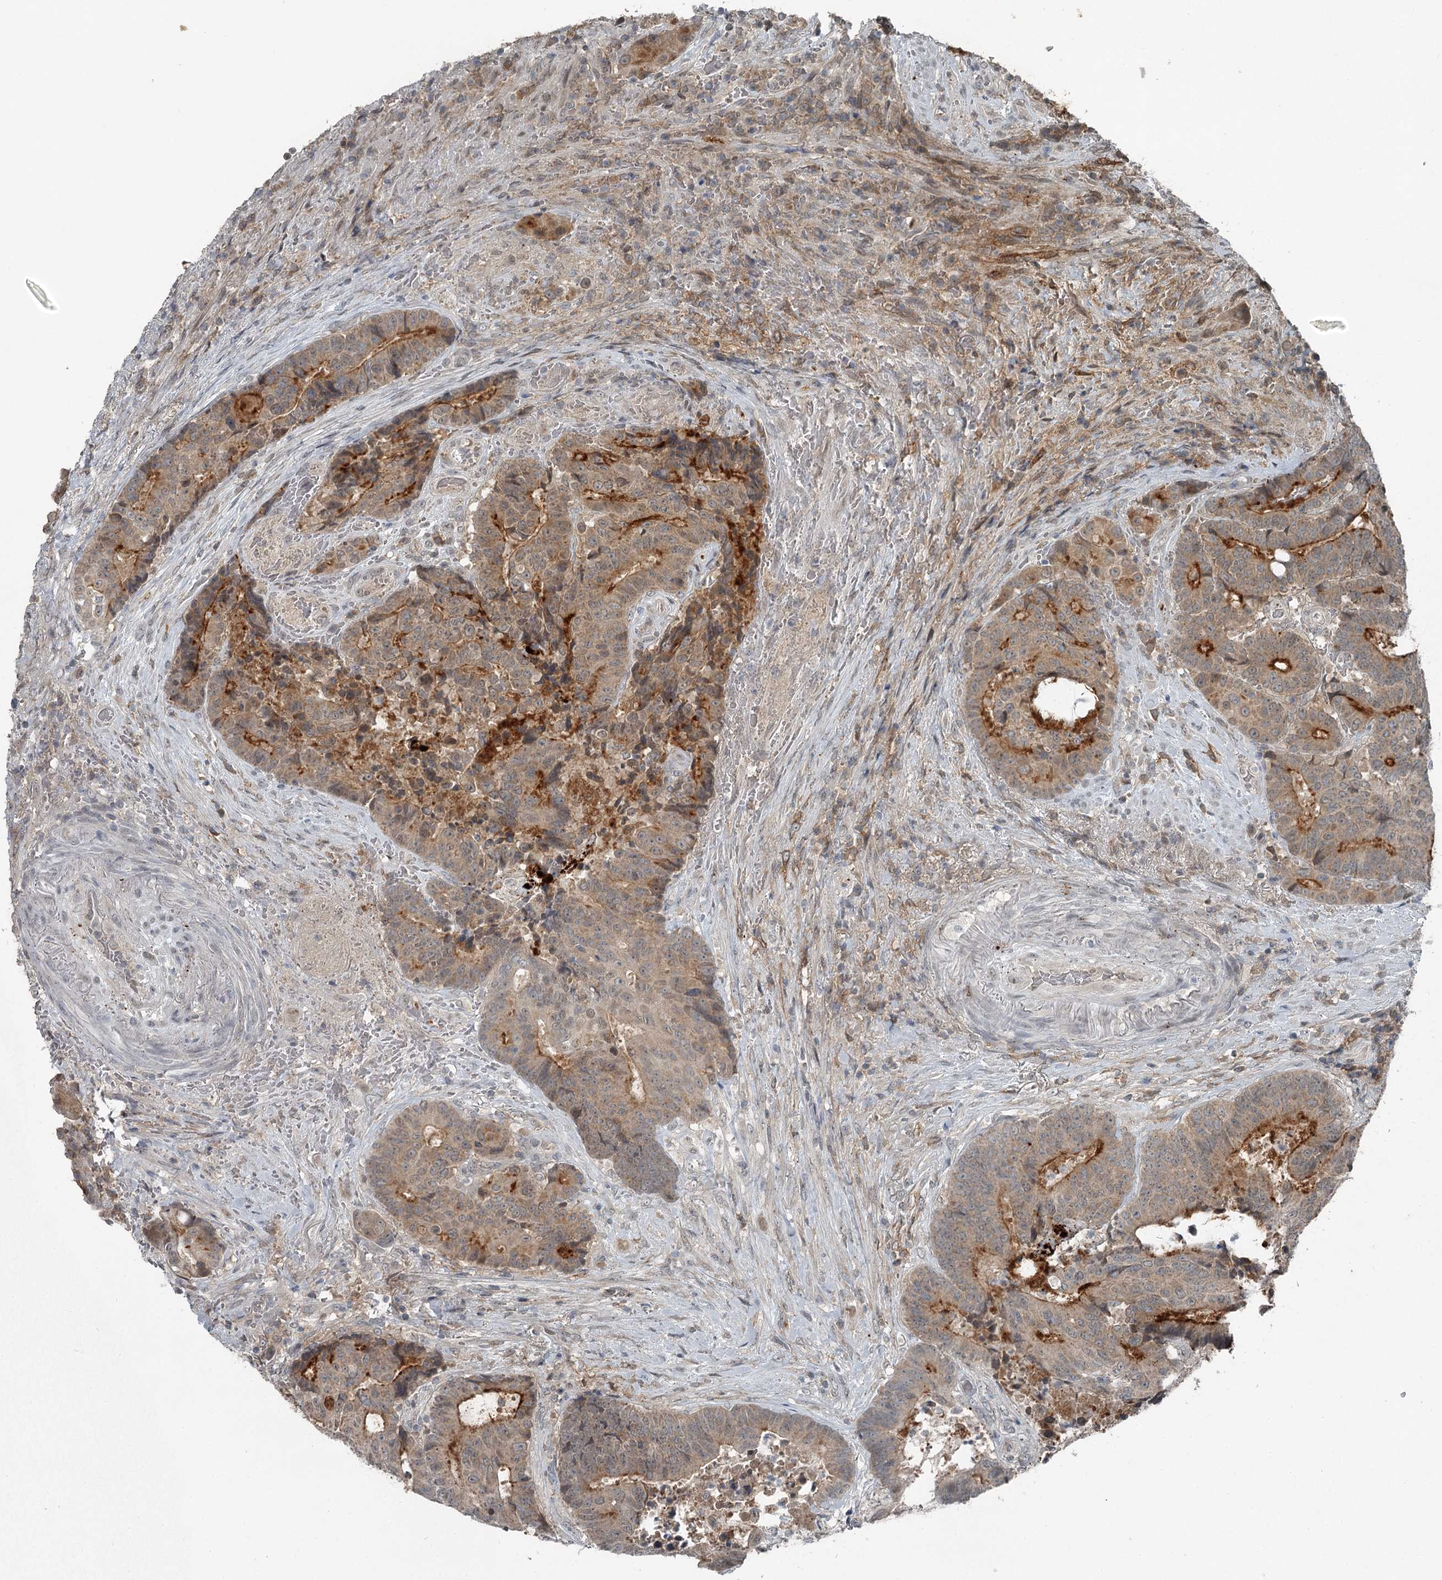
{"staining": {"intensity": "moderate", "quantity": "25%-75%", "location": "cytoplasmic/membranous"}, "tissue": "colorectal cancer", "cell_type": "Tumor cells", "image_type": "cancer", "snomed": [{"axis": "morphology", "description": "Adenocarcinoma, NOS"}, {"axis": "topography", "description": "Rectum"}], "caption": "Immunohistochemistry of human adenocarcinoma (colorectal) demonstrates medium levels of moderate cytoplasmic/membranous expression in approximately 25%-75% of tumor cells. Immunohistochemistry stains the protein in brown and the nuclei are stained blue.", "gene": "SLC39A8", "patient": {"sex": "male", "age": 69}}